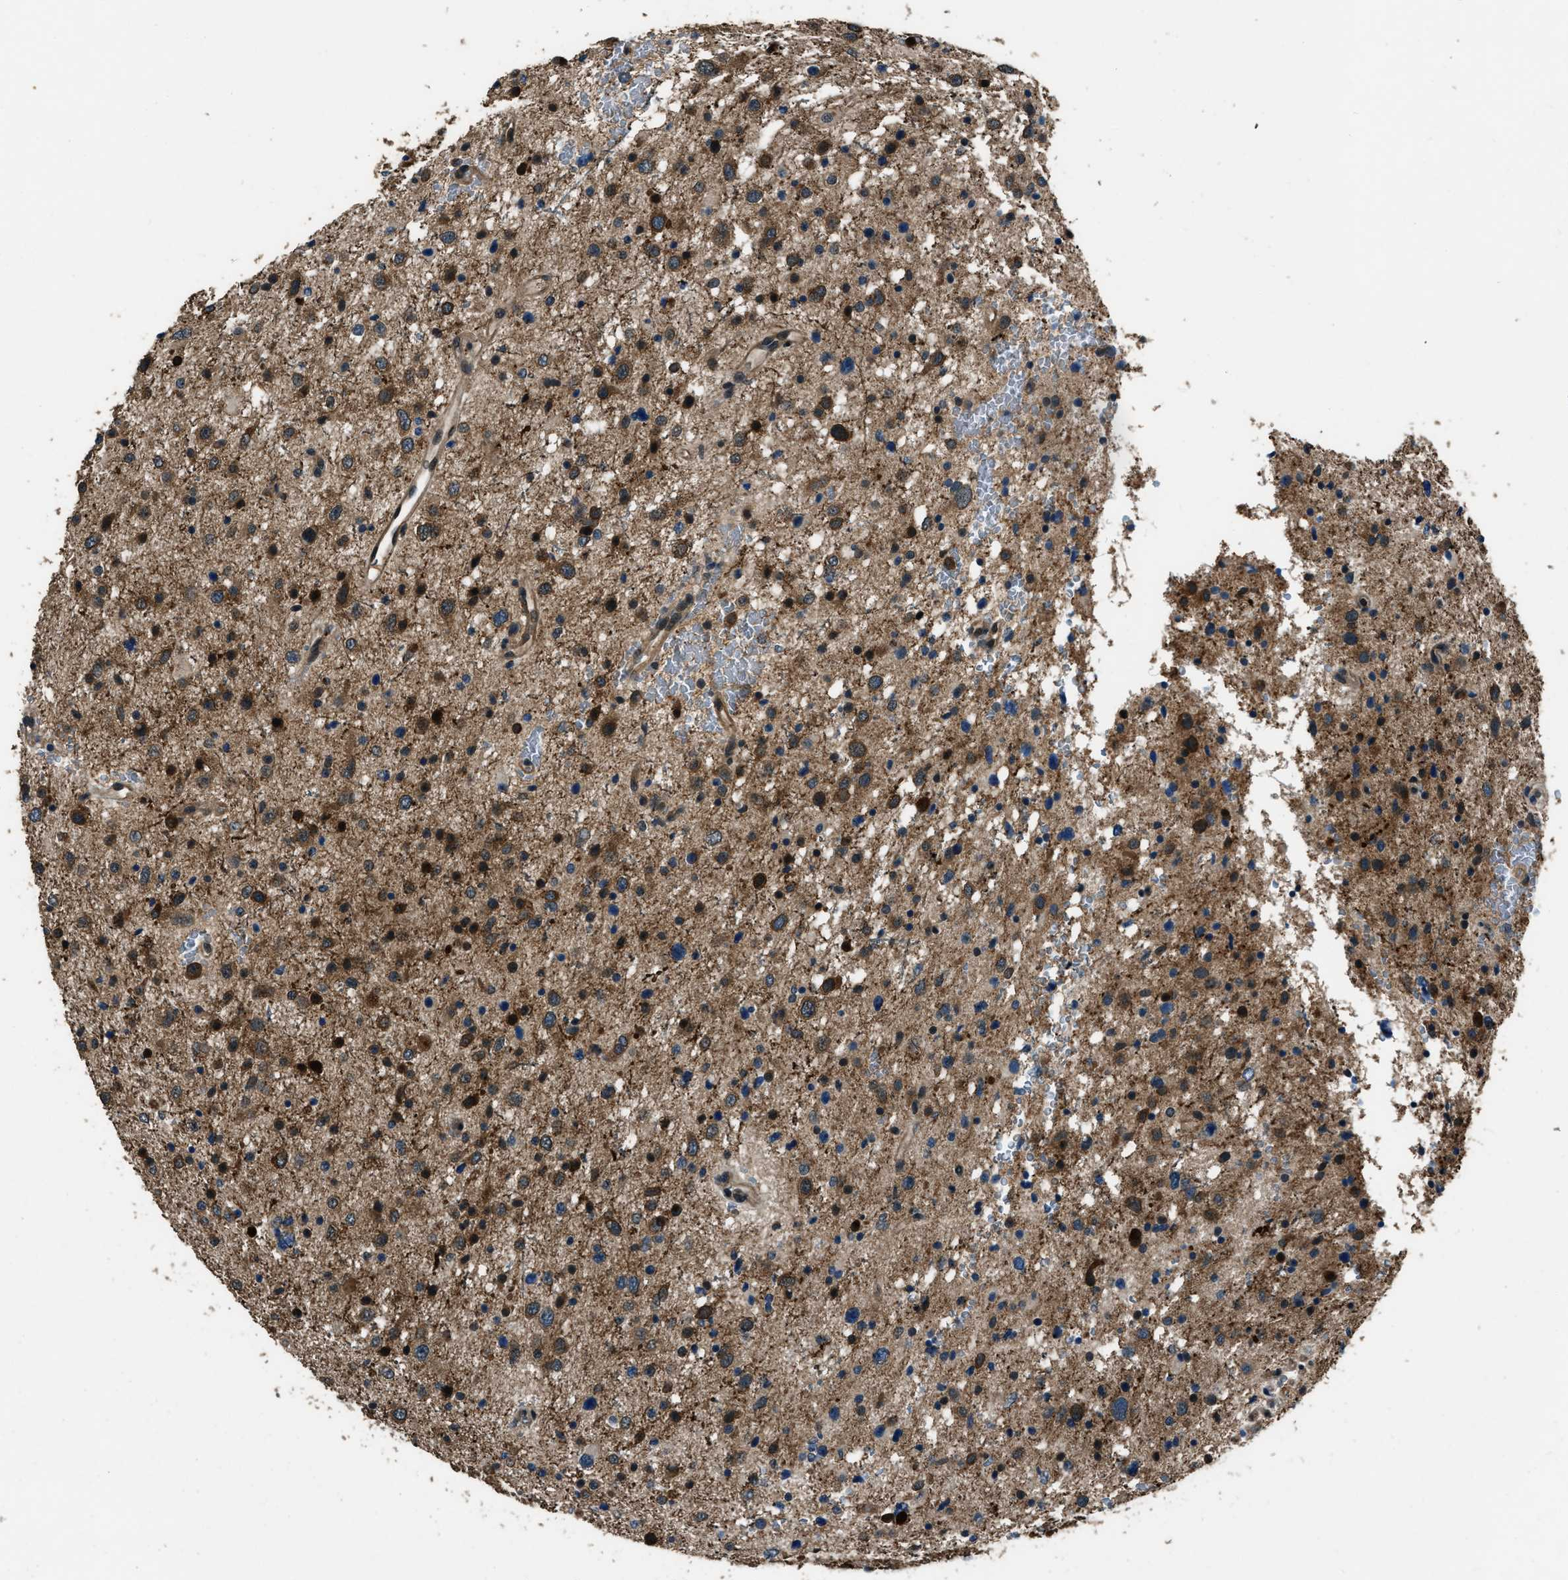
{"staining": {"intensity": "strong", "quantity": ">75%", "location": "cytoplasmic/membranous"}, "tissue": "glioma", "cell_type": "Tumor cells", "image_type": "cancer", "snomed": [{"axis": "morphology", "description": "Glioma, malignant, Low grade"}, {"axis": "topography", "description": "Brain"}], "caption": "Protein expression analysis of human glioma reveals strong cytoplasmic/membranous positivity in approximately >75% of tumor cells.", "gene": "NUDCD3", "patient": {"sex": "female", "age": 37}}